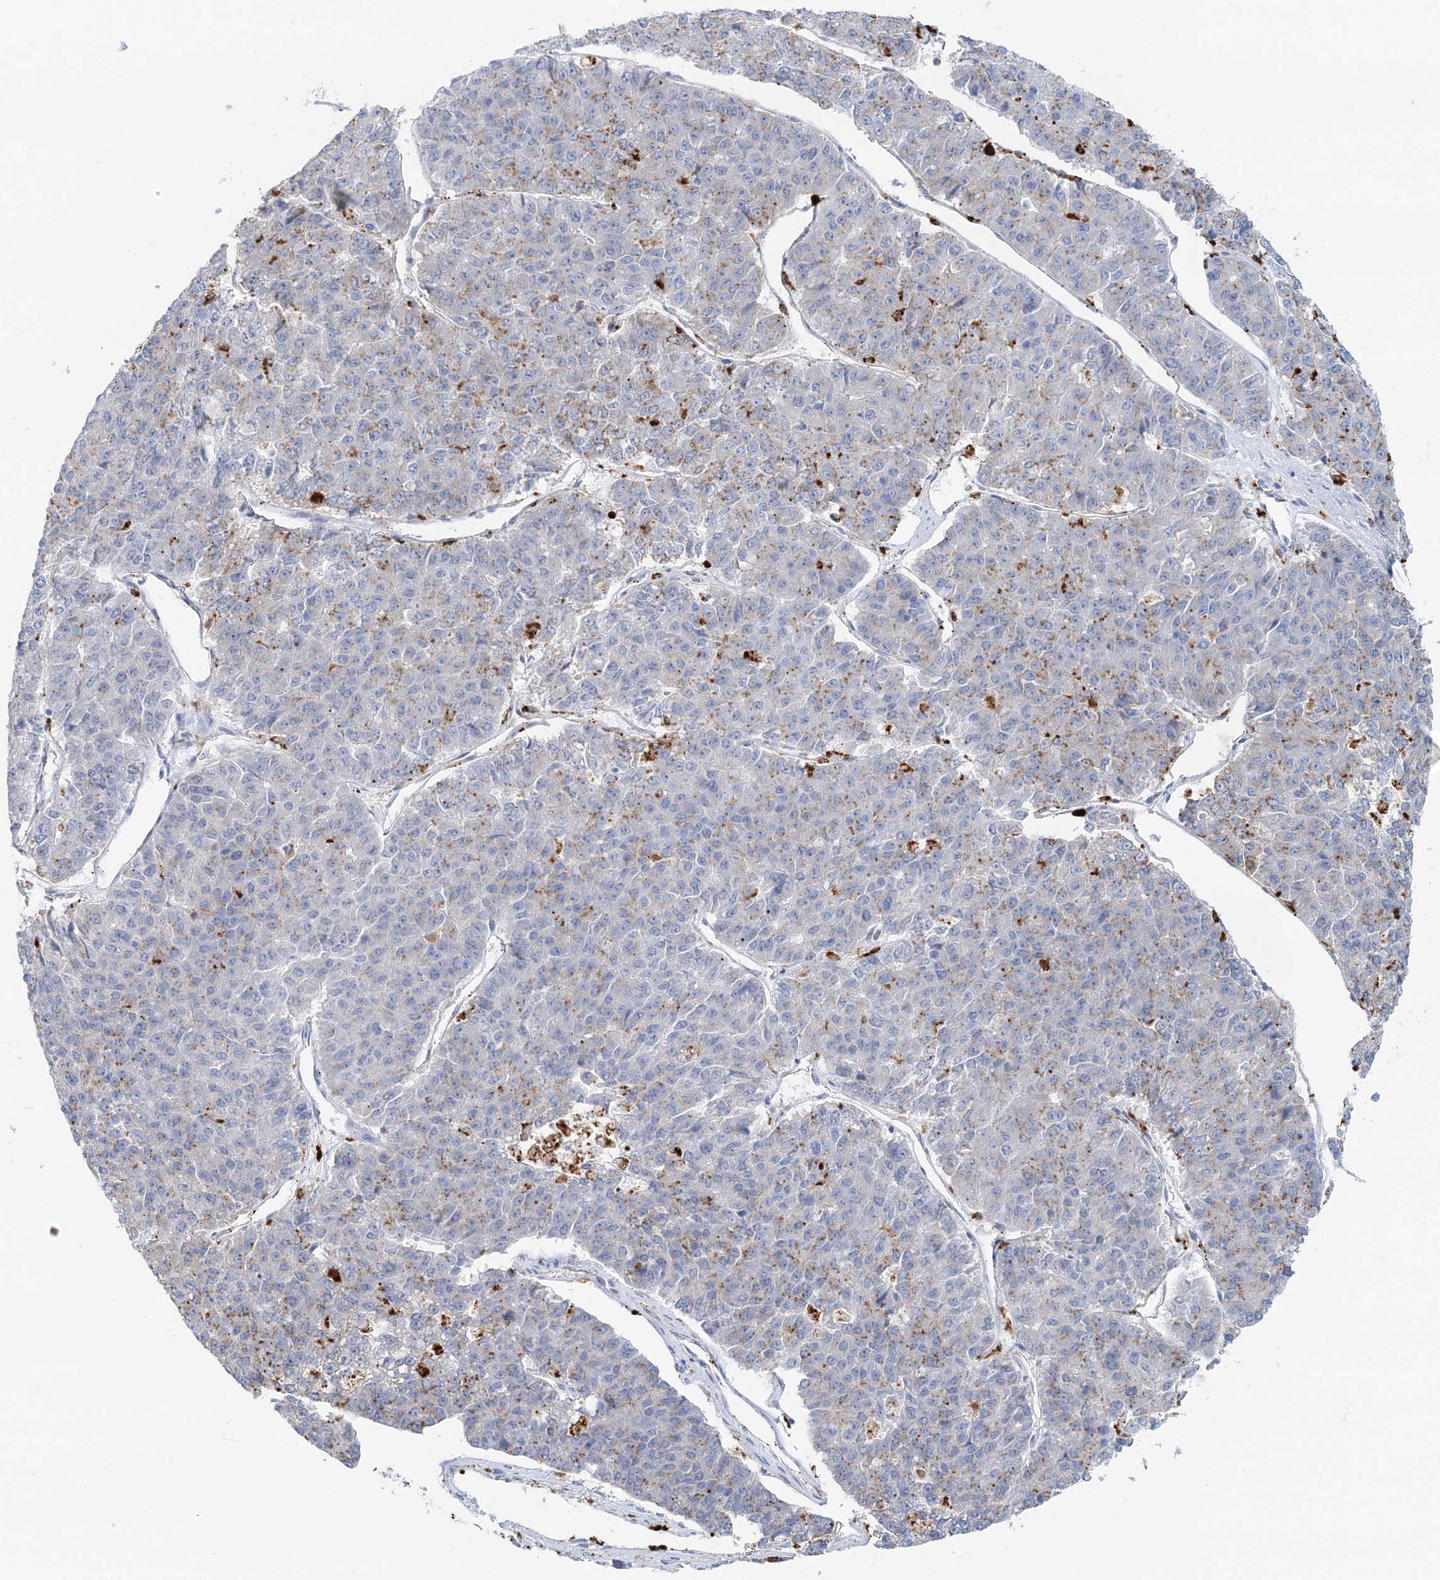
{"staining": {"intensity": "moderate", "quantity": "<25%", "location": "cytoplasmic/membranous"}, "tissue": "pancreatic cancer", "cell_type": "Tumor cells", "image_type": "cancer", "snomed": [{"axis": "morphology", "description": "Adenocarcinoma, NOS"}, {"axis": "topography", "description": "Pancreas"}], "caption": "This is a photomicrograph of IHC staining of pancreatic adenocarcinoma, which shows moderate positivity in the cytoplasmic/membranous of tumor cells.", "gene": "TPP1", "patient": {"sex": "male", "age": 50}}